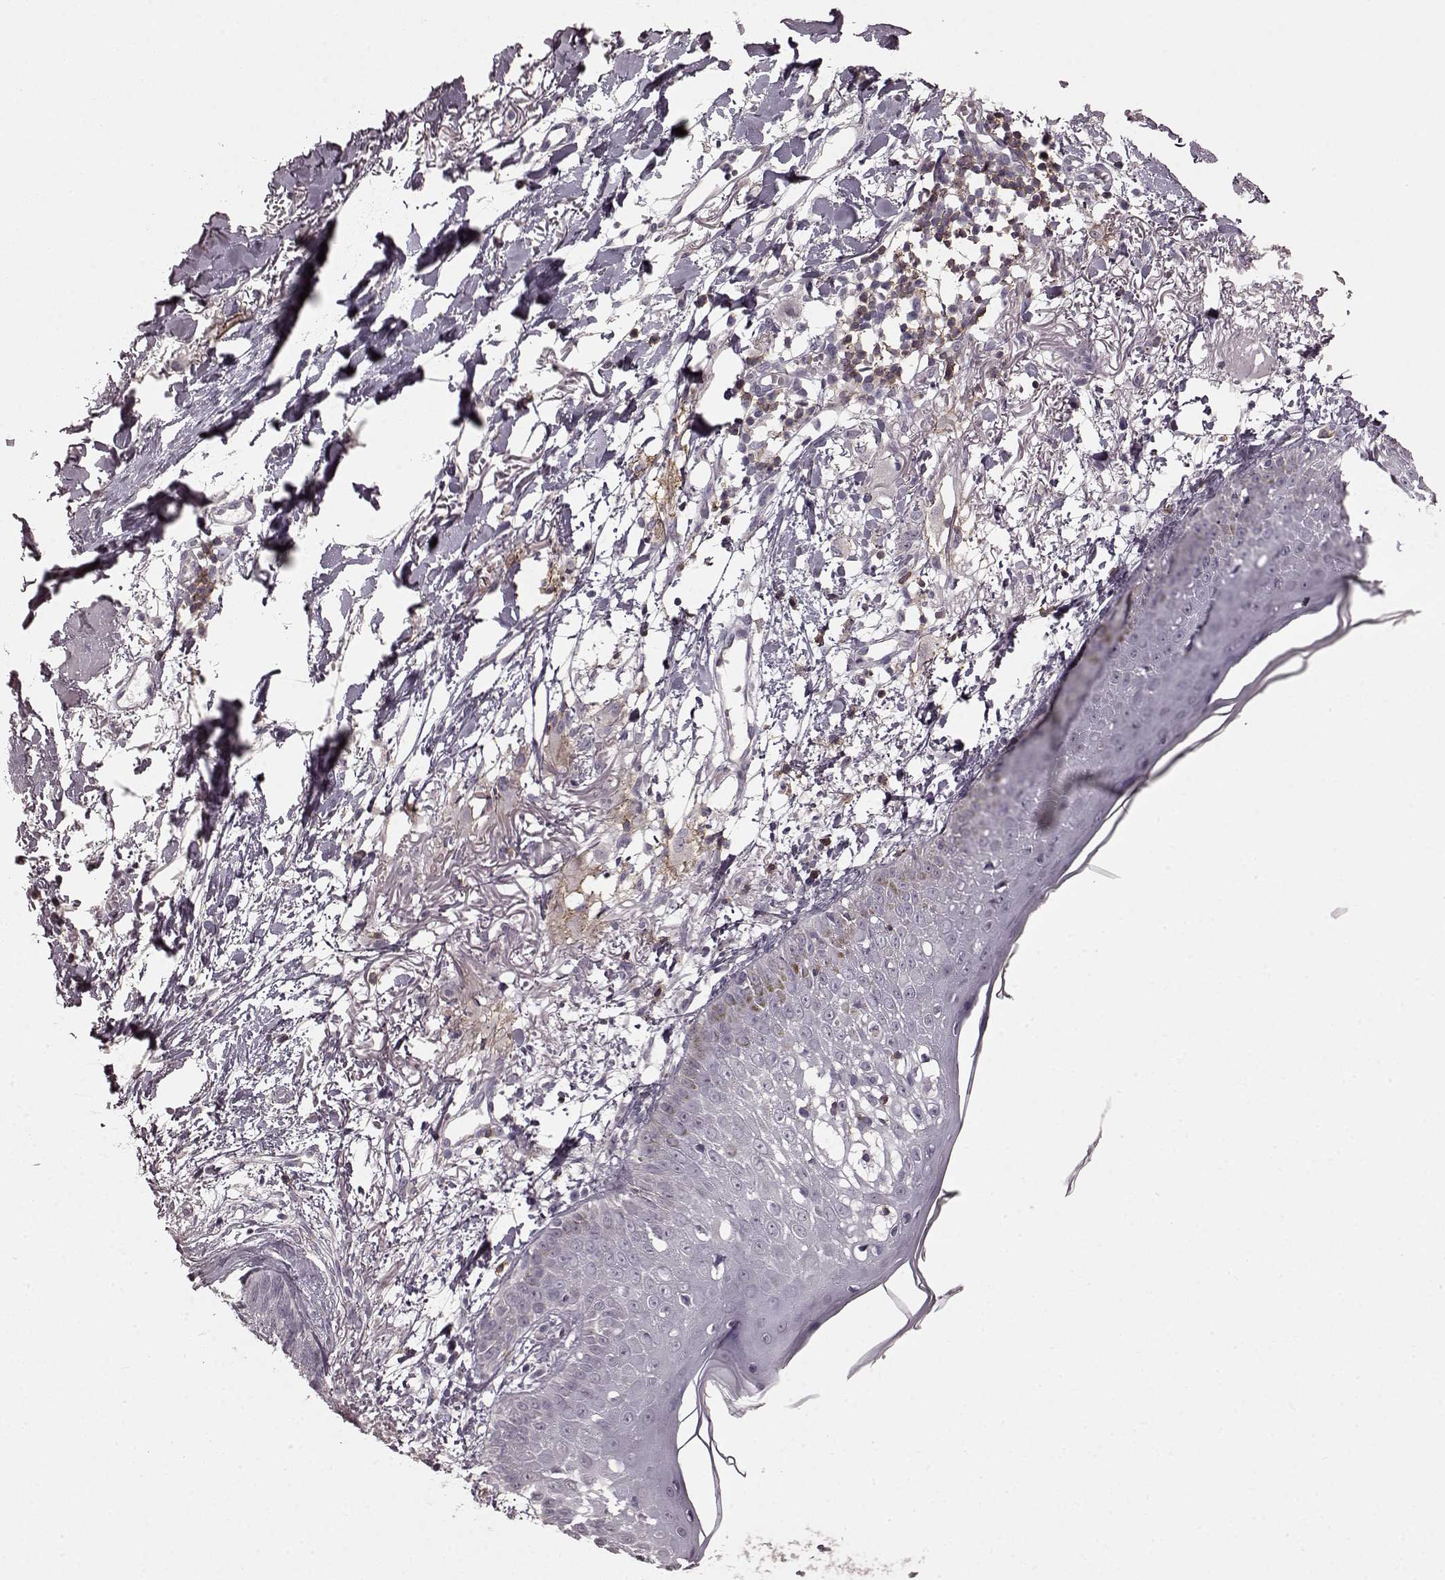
{"staining": {"intensity": "negative", "quantity": "none", "location": "none"}, "tissue": "skin cancer", "cell_type": "Tumor cells", "image_type": "cancer", "snomed": [{"axis": "morphology", "description": "Normal tissue, NOS"}, {"axis": "morphology", "description": "Basal cell carcinoma"}, {"axis": "topography", "description": "Skin"}], "caption": "Tumor cells are negative for brown protein staining in skin cancer. (DAB (3,3'-diaminobenzidine) IHC visualized using brightfield microscopy, high magnification).", "gene": "CD28", "patient": {"sex": "male", "age": 84}}